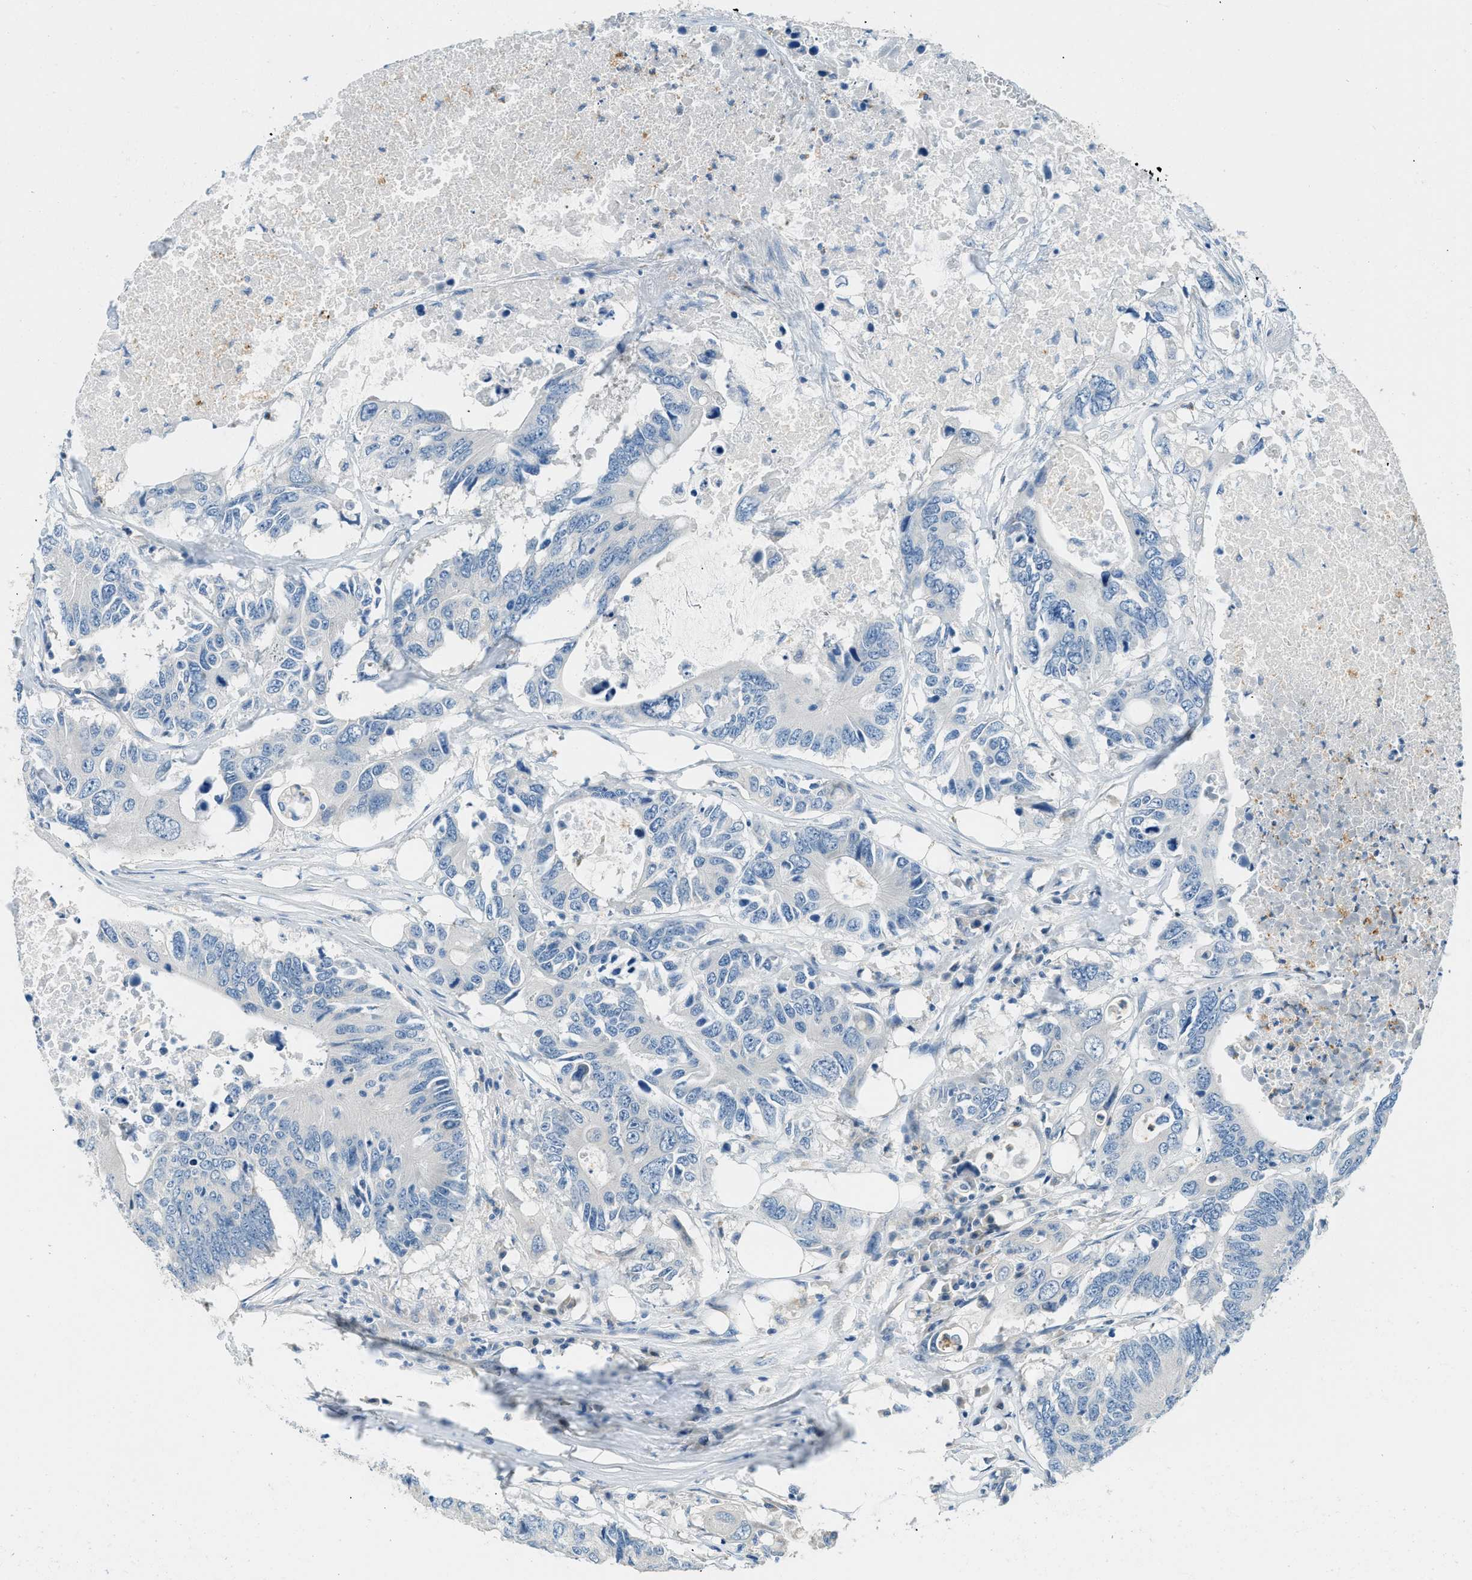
{"staining": {"intensity": "negative", "quantity": "none", "location": "none"}, "tissue": "colorectal cancer", "cell_type": "Tumor cells", "image_type": "cancer", "snomed": [{"axis": "morphology", "description": "Adenocarcinoma, NOS"}, {"axis": "topography", "description": "Colon"}], "caption": "Tumor cells show no significant expression in colorectal adenocarcinoma.", "gene": "ZNF367", "patient": {"sex": "male", "age": 71}}